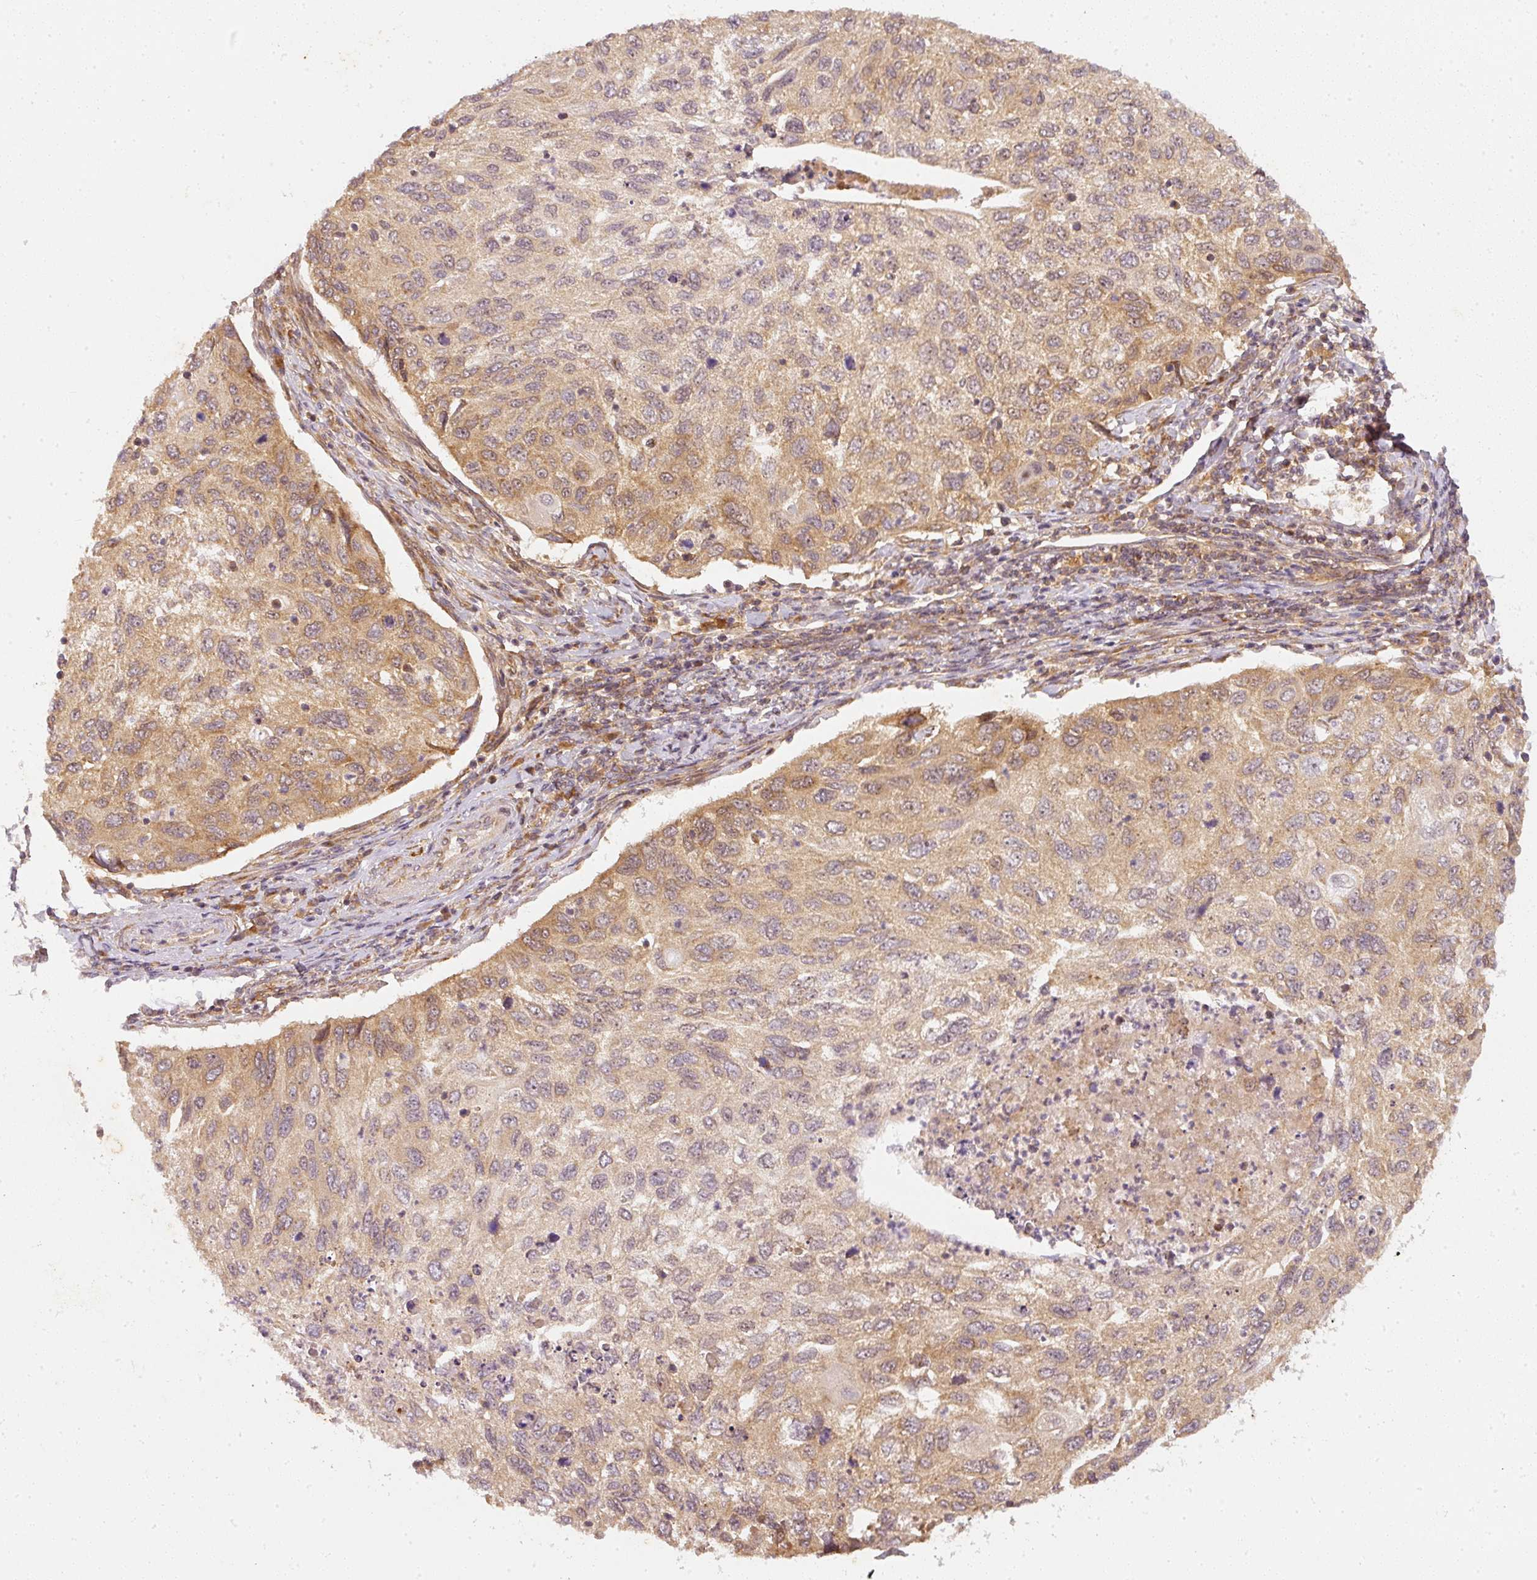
{"staining": {"intensity": "moderate", "quantity": "25%-75%", "location": "cytoplasmic/membranous"}, "tissue": "cervical cancer", "cell_type": "Tumor cells", "image_type": "cancer", "snomed": [{"axis": "morphology", "description": "Squamous cell carcinoma, NOS"}, {"axis": "topography", "description": "Cervix"}], "caption": "Moderate cytoplasmic/membranous expression is appreciated in approximately 25%-75% of tumor cells in cervical cancer (squamous cell carcinoma). (DAB (3,3'-diaminobenzidine) = brown stain, brightfield microscopy at high magnification).", "gene": "ZNF580", "patient": {"sex": "female", "age": 70}}